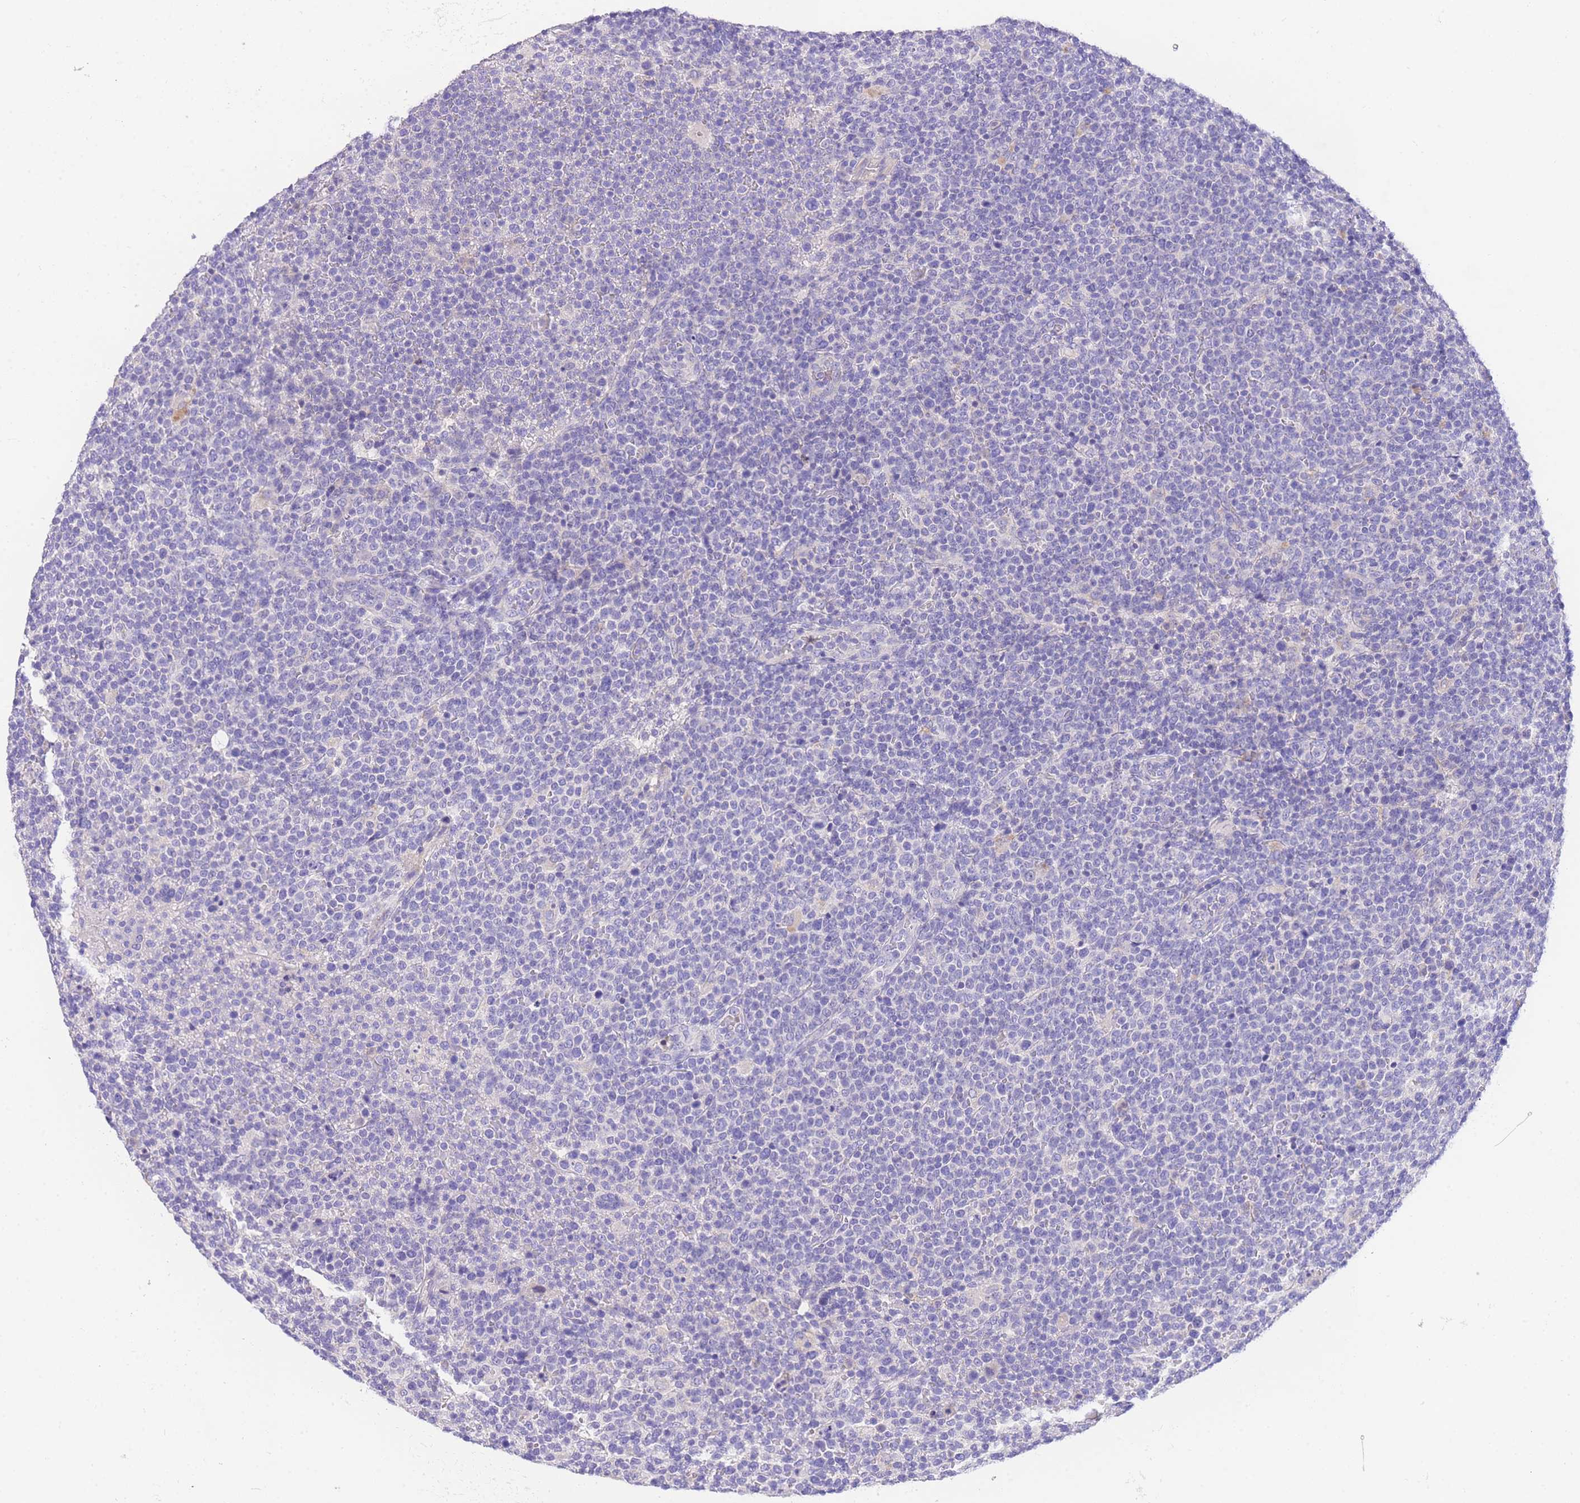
{"staining": {"intensity": "negative", "quantity": "none", "location": "none"}, "tissue": "lymphoma", "cell_type": "Tumor cells", "image_type": "cancer", "snomed": [{"axis": "morphology", "description": "Malignant lymphoma, non-Hodgkin's type, High grade"}, {"axis": "topography", "description": "Lymph node"}], "caption": "Immunohistochemistry histopathology image of neoplastic tissue: human high-grade malignant lymphoma, non-Hodgkin's type stained with DAB demonstrates no significant protein staining in tumor cells.", "gene": "EPN2", "patient": {"sex": "male", "age": 61}}